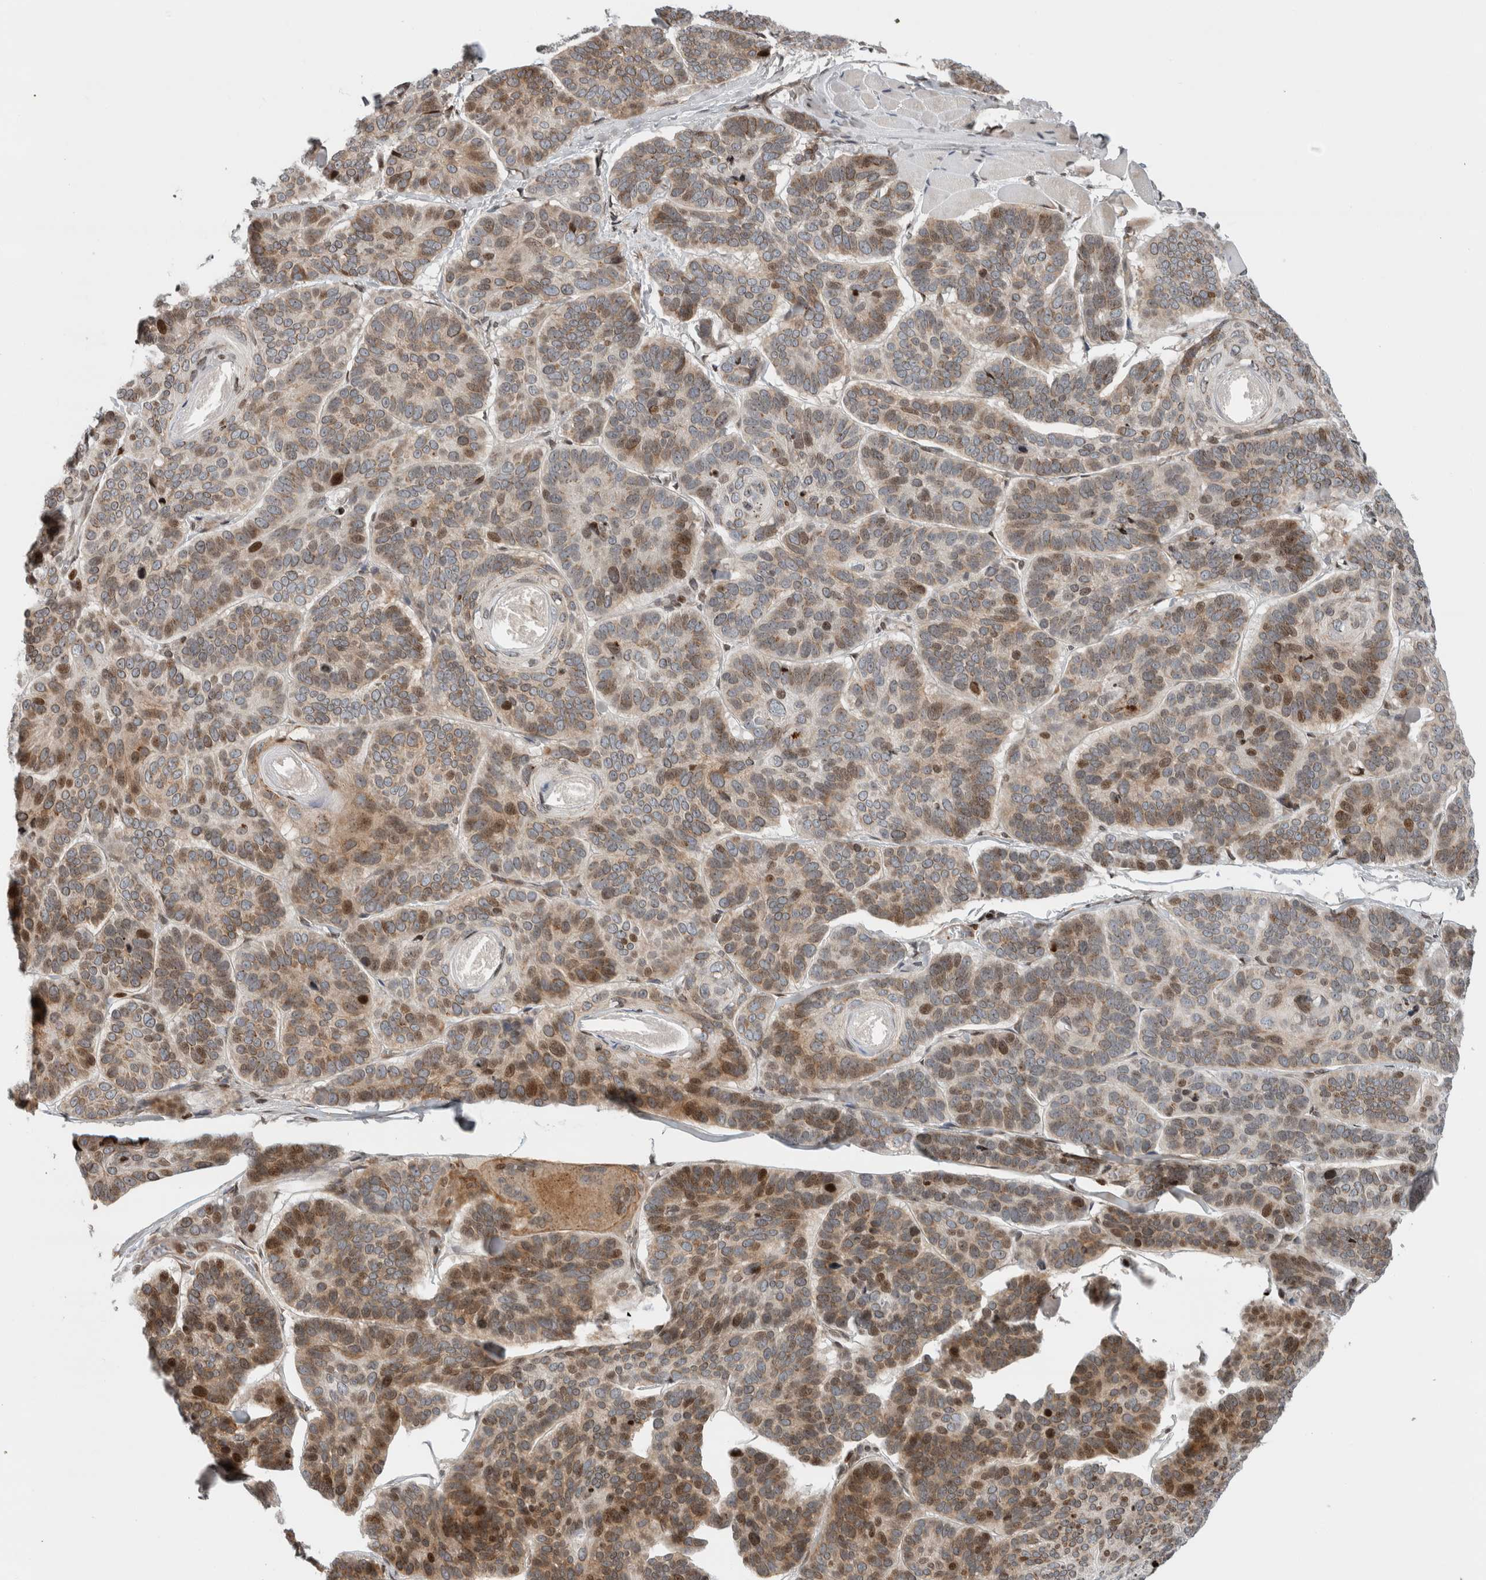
{"staining": {"intensity": "moderate", "quantity": "25%-75%", "location": "cytoplasmic/membranous,nuclear"}, "tissue": "skin cancer", "cell_type": "Tumor cells", "image_type": "cancer", "snomed": [{"axis": "morphology", "description": "Basal cell carcinoma"}, {"axis": "topography", "description": "Skin"}], "caption": "A histopathology image of skin cancer stained for a protein shows moderate cytoplasmic/membranous and nuclear brown staining in tumor cells. Using DAB (3,3'-diaminobenzidine) (brown) and hematoxylin (blue) stains, captured at high magnification using brightfield microscopy.", "gene": "GINS4", "patient": {"sex": "male", "age": 62}}